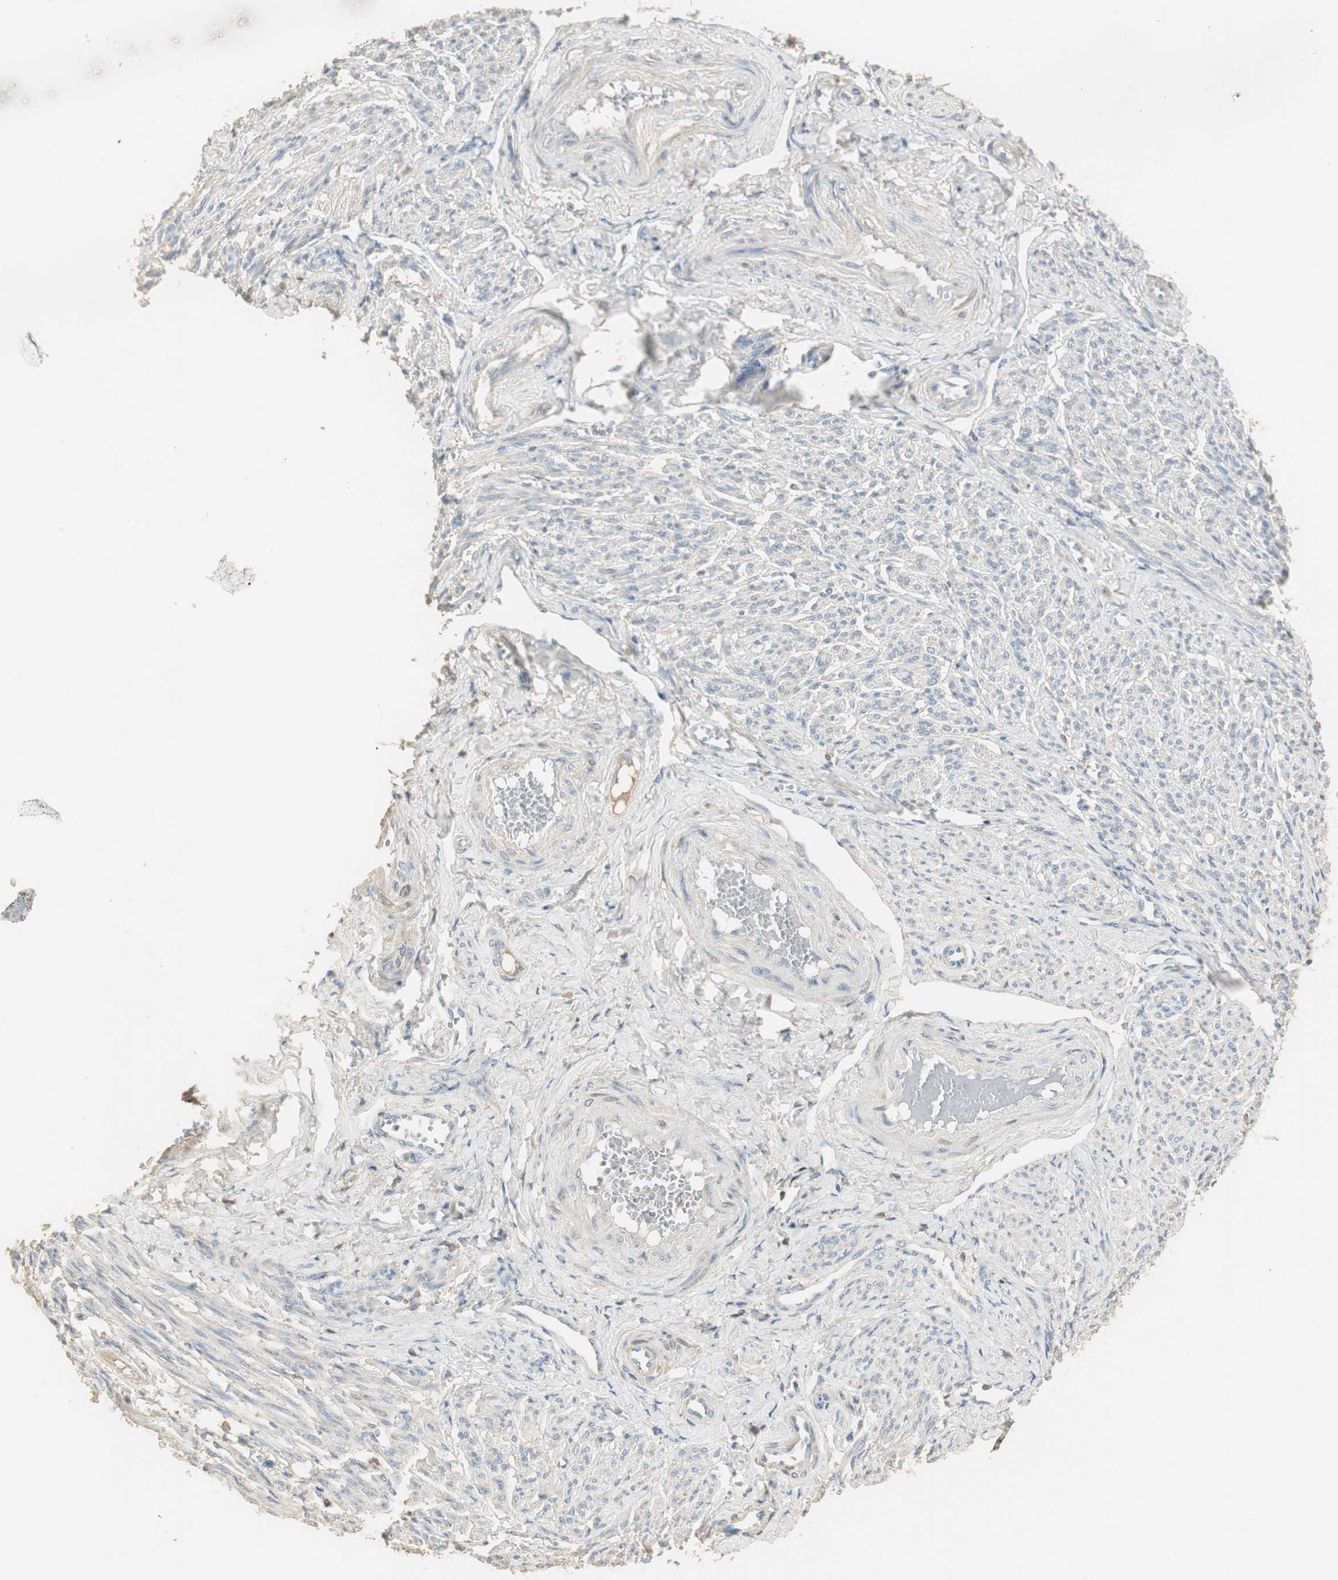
{"staining": {"intensity": "weak", "quantity": "<25%", "location": "cytoplasmic/membranous"}, "tissue": "smooth muscle", "cell_type": "Smooth muscle cells", "image_type": "normal", "snomed": [{"axis": "morphology", "description": "Normal tissue, NOS"}, {"axis": "topography", "description": "Smooth muscle"}], "caption": "Histopathology image shows no protein expression in smooth muscle cells of unremarkable smooth muscle. The staining was performed using DAB to visualize the protein expression in brown, while the nuclei were stained in blue with hematoxylin (Magnification: 20x).", "gene": "RUNX2", "patient": {"sex": "female", "age": 65}}